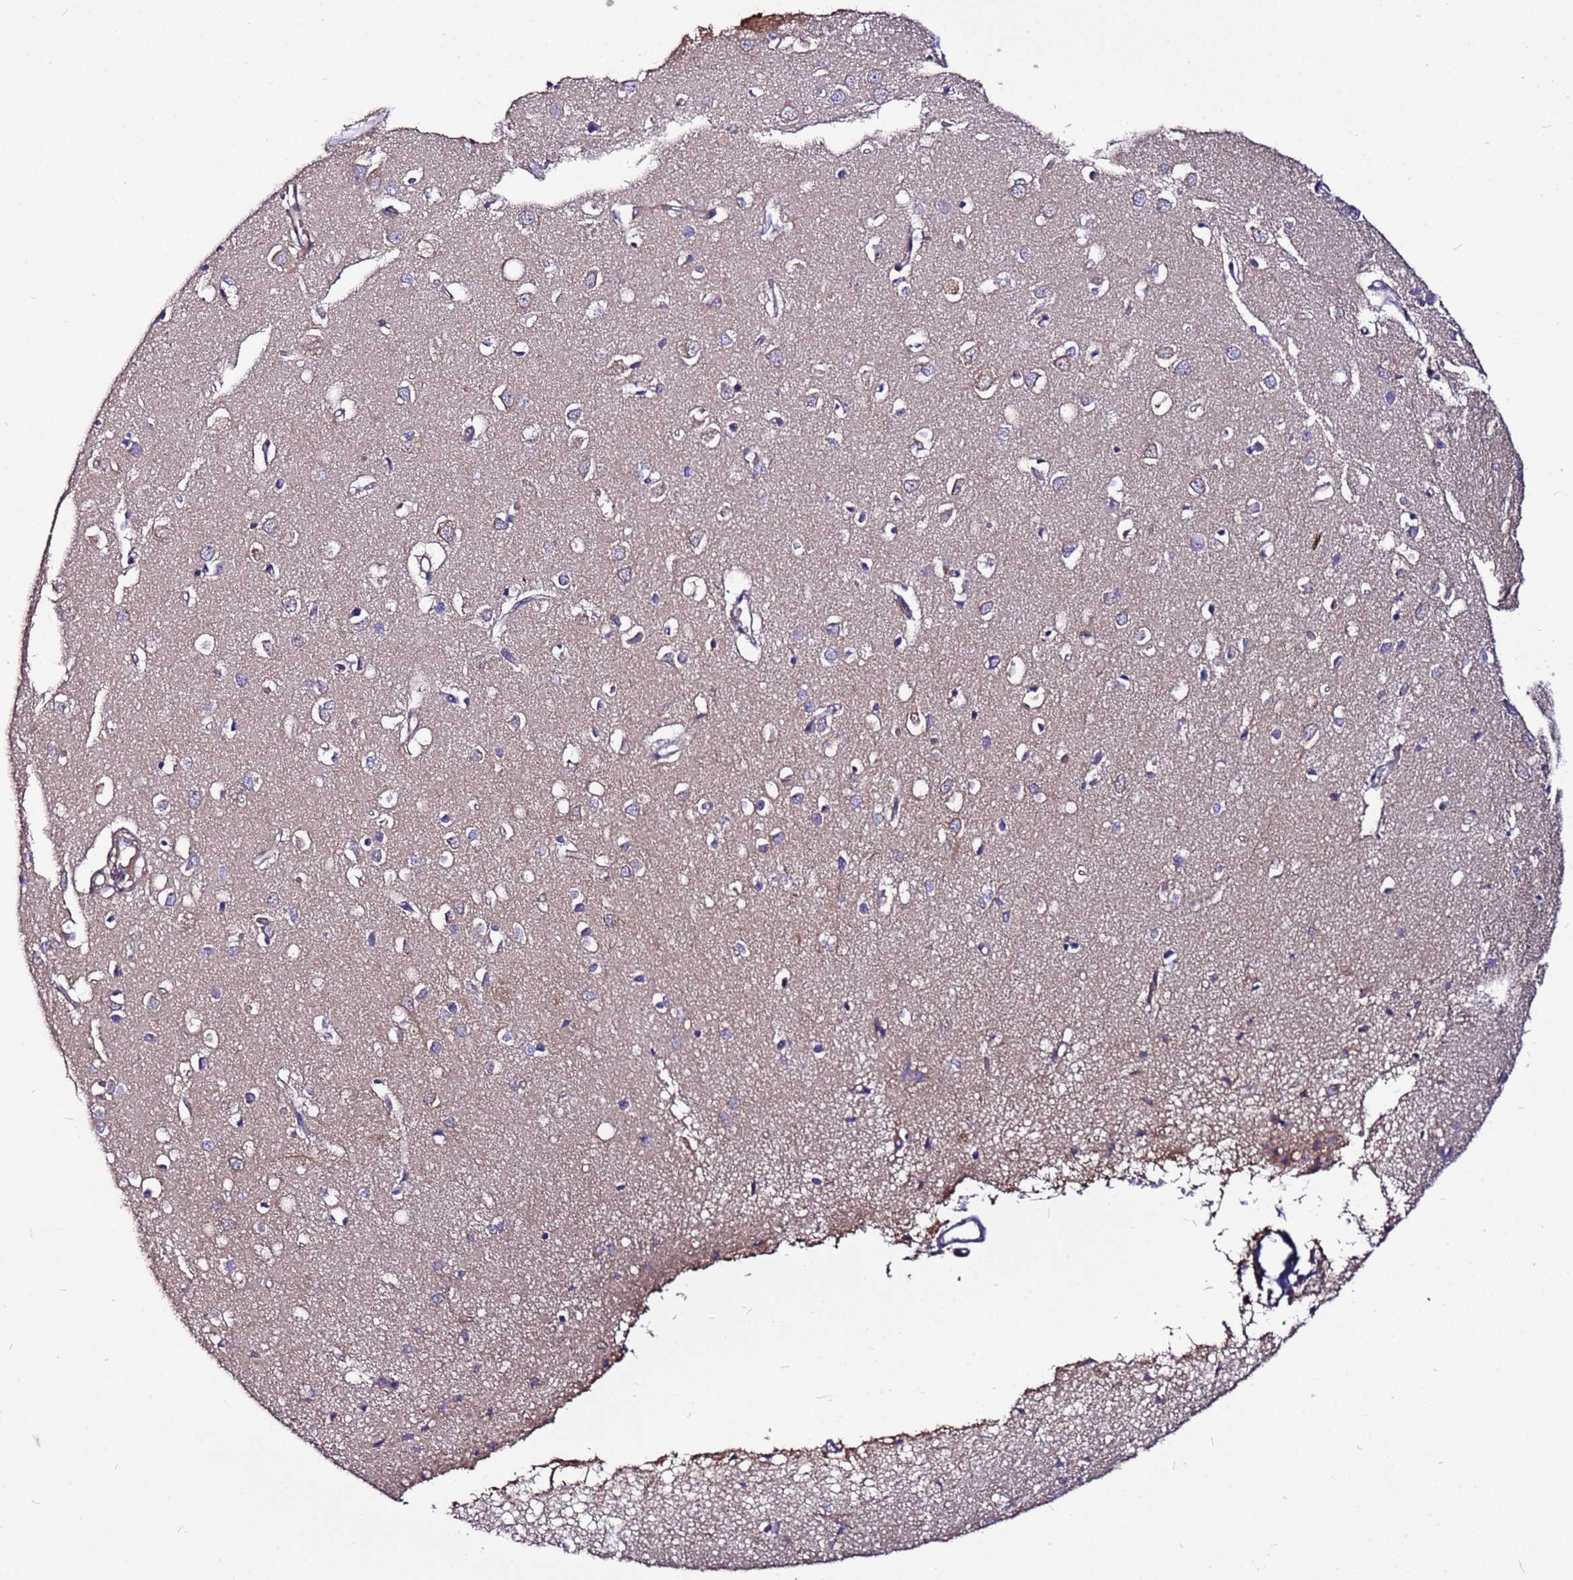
{"staining": {"intensity": "moderate", "quantity": ">75%", "location": "cytoplasmic/membranous"}, "tissue": "cerebral cortex", "cell_type": "Endothelial cells", "image_type": "normal", "snomed": [{"axis": "morphology", "description": "Normal tissue, NOS"}, {"axis": "topography", "description": "Cerebral cortex"}], "caption": "Cerebral cortex stained with immunohistochemistry reveals moderate cytoplasmic/membranous staining in approximately >75% of endothelial cells.", "gene": "STK38L", "patient": {"sex": "female", "age": 64}}